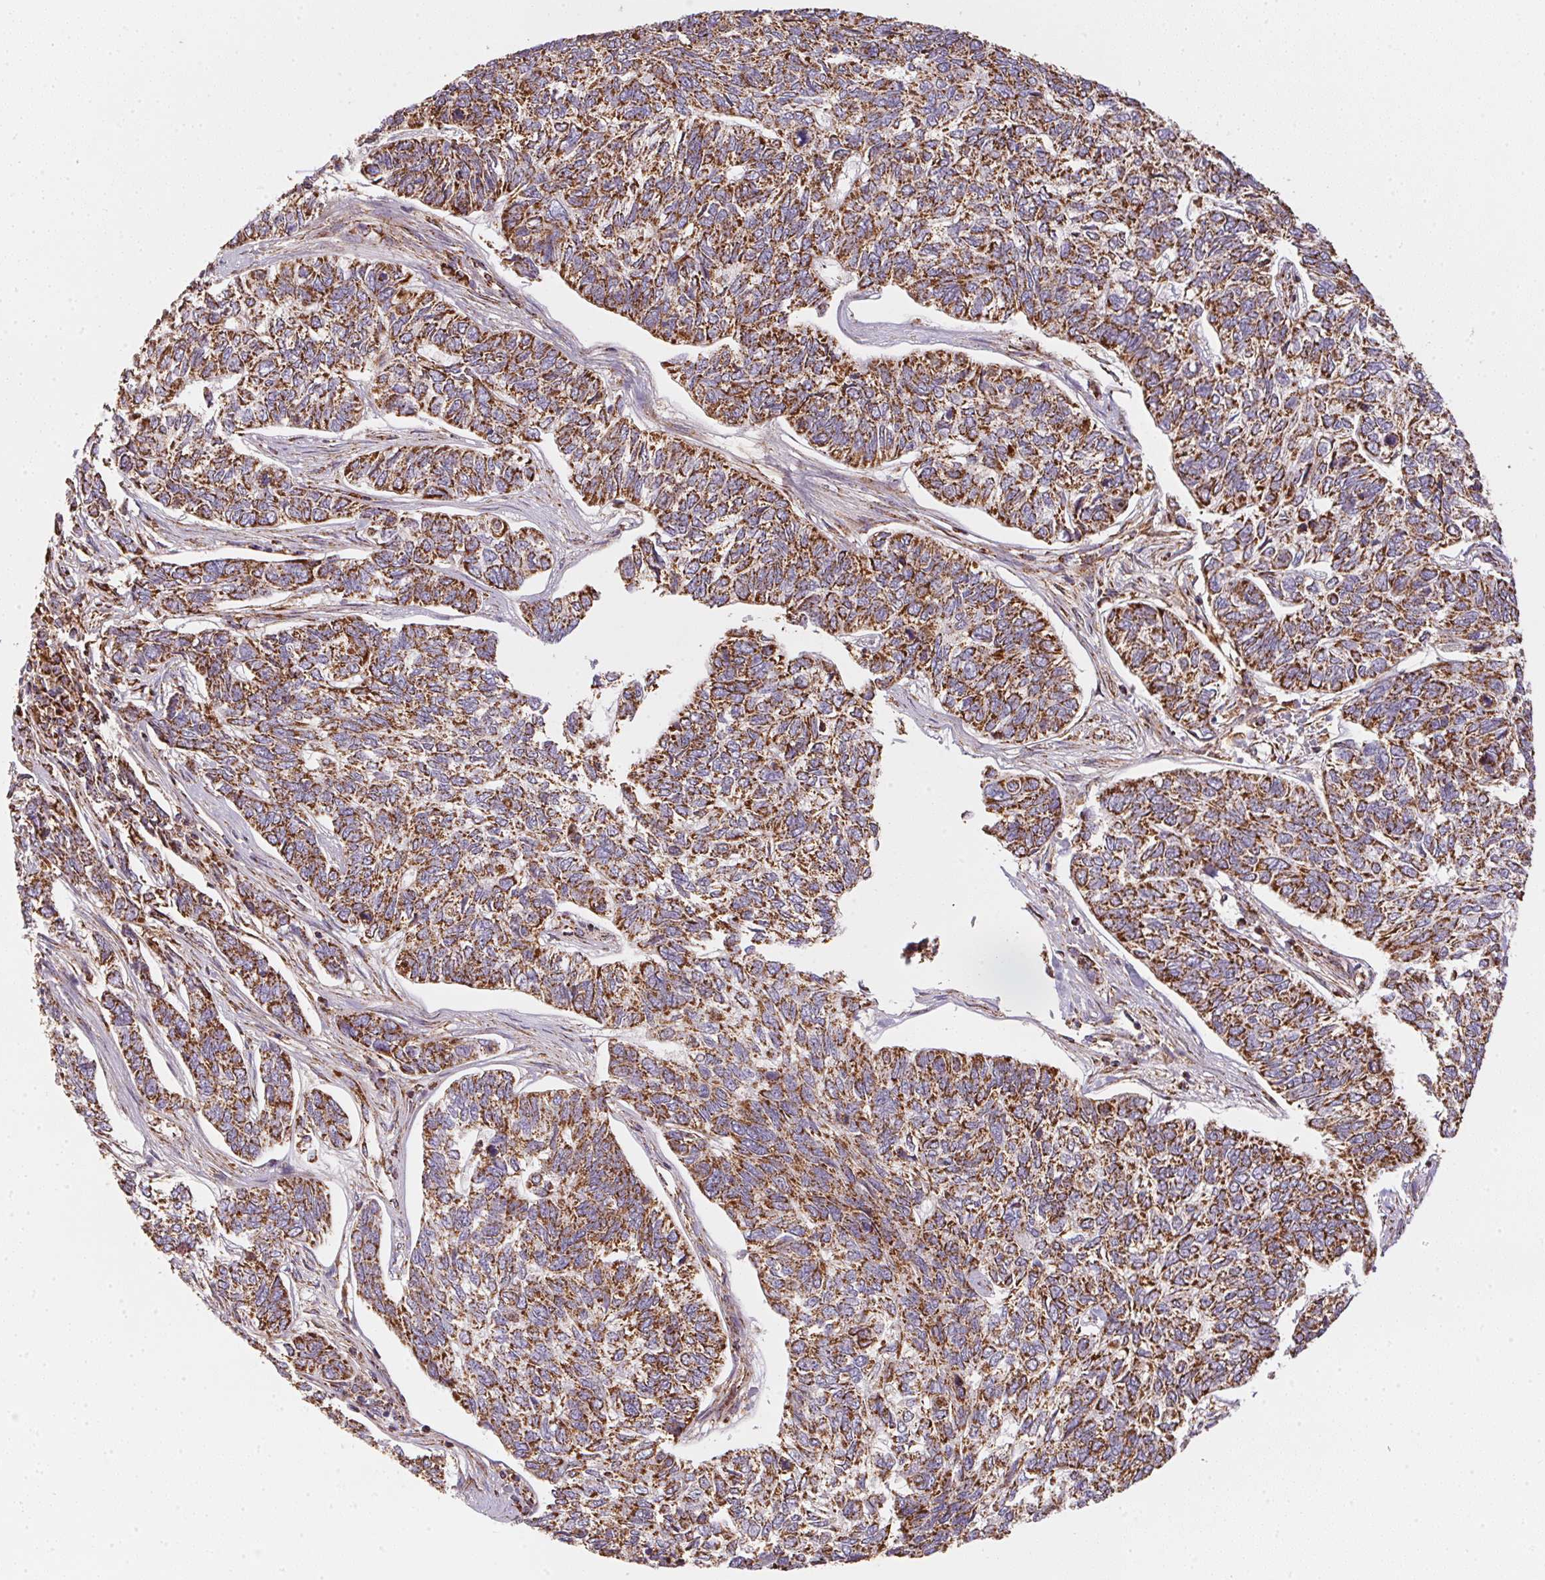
{"staining": {"intensity": "strong", "quantity": ">75%", "location": "cytoplasmic/membranous"}, "tissue": "skin cancer", "cell_type": "Tumor cells", "image_type": "cancer", "snomed": [{"axis": "morphology", "description": "Basal cell carcinoma"}, {"axis": "topography", "description": "Skin"}], "caption": "There is high levels of strong cytoplasmic/membranous staining in tumor cells of skin cancer, as demonstrated by immunohistochemical staining (brown color).", "gene": "NDUFS2", "patient": {"sex": "female", "age": 65}}